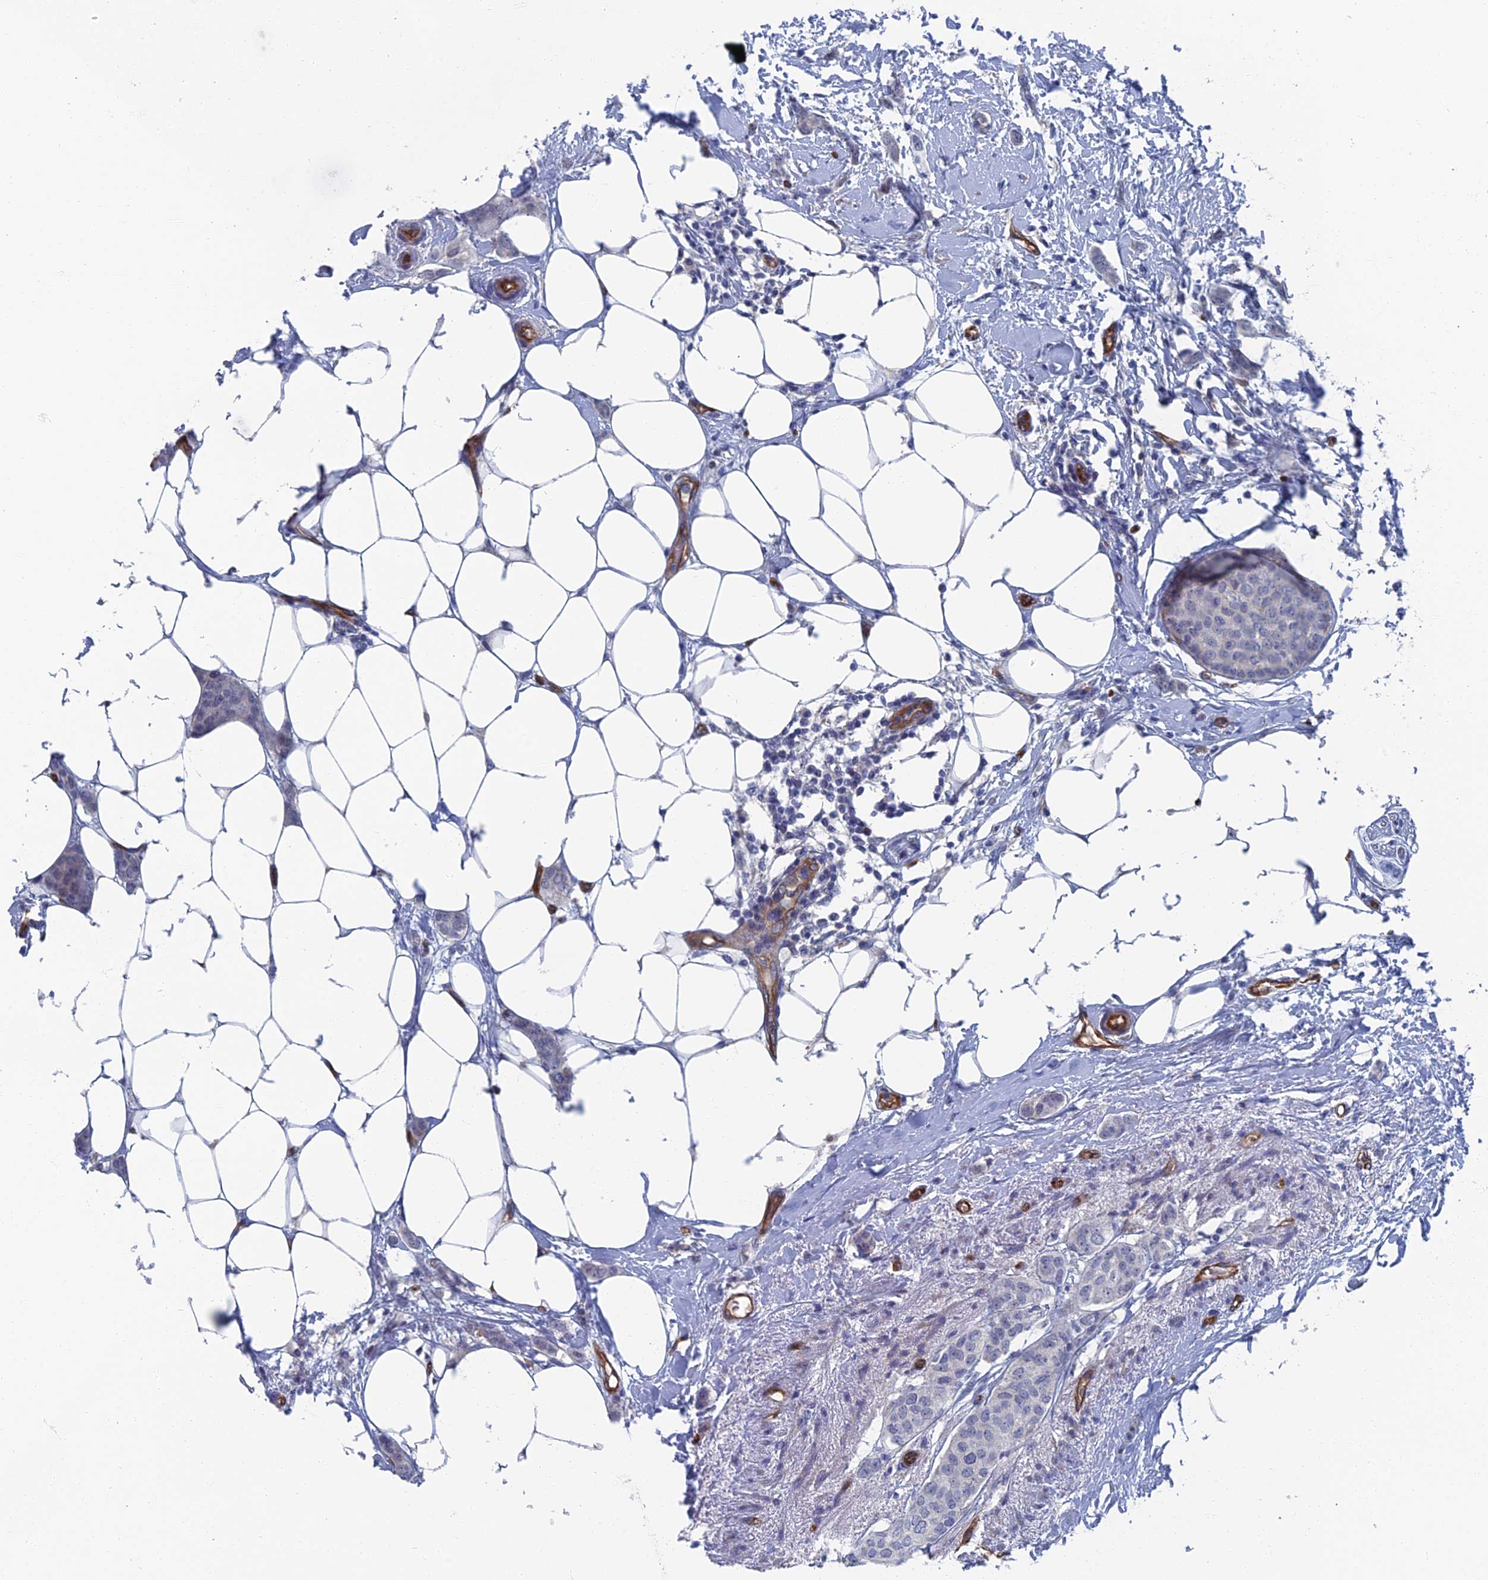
{"staining": {"intensity": "negative", "quantity": "none", "location": "none"}, "tissue": "breast cancer", "cell_type": "Tumor cells", "image_type": "cancer", "snomed": [{"axis": "morphology", "description": "Duct carcinoma"}, {"axis": "topography", "description": "Breast"}], "caption": "This is an immunohistochemistry photomicrograph of breast cancer. There is no staining in tumor cells.", "gene": "ARAP3", "patient": {"sex": "female", "age": 72}}